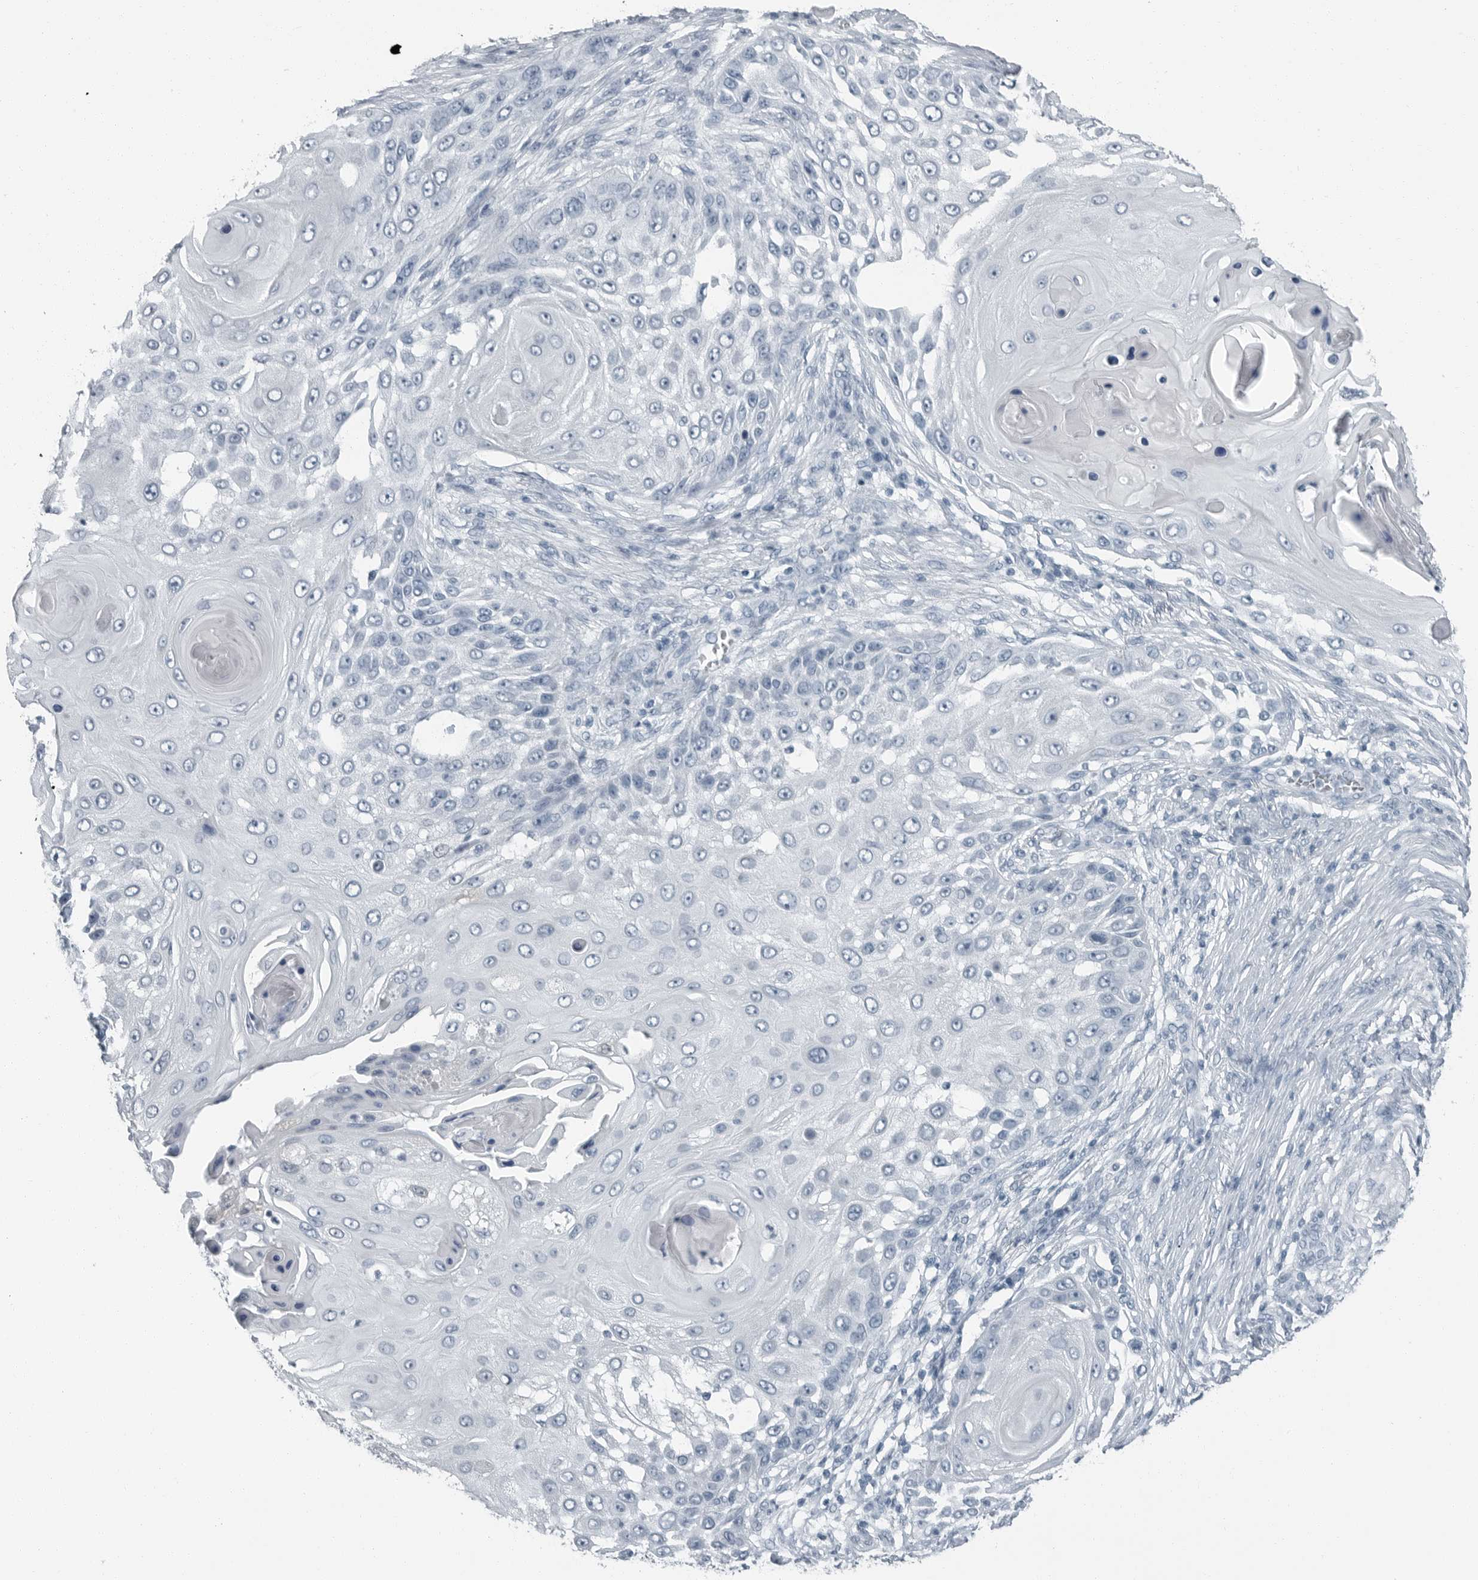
{"staining": {"intensity": "negative", "quantity": "none", "location": "none"}, "tissue": "skin cancer", "cell_type": "Tumor cells", "image_type": "cancer", "snomed": [{"axis": "morphology", "description": "Squamous cell carcinoma, NOS"}, {"axis": "topography", "description": "Skin"}], "caption": "This is an immunohistochemistry photomicrograph of human skin cancer (squamous cell carcinoma). There is no staining in tumor cells.", "gene": "FABP6", "patient": {"sex": "female", "age": 44}}